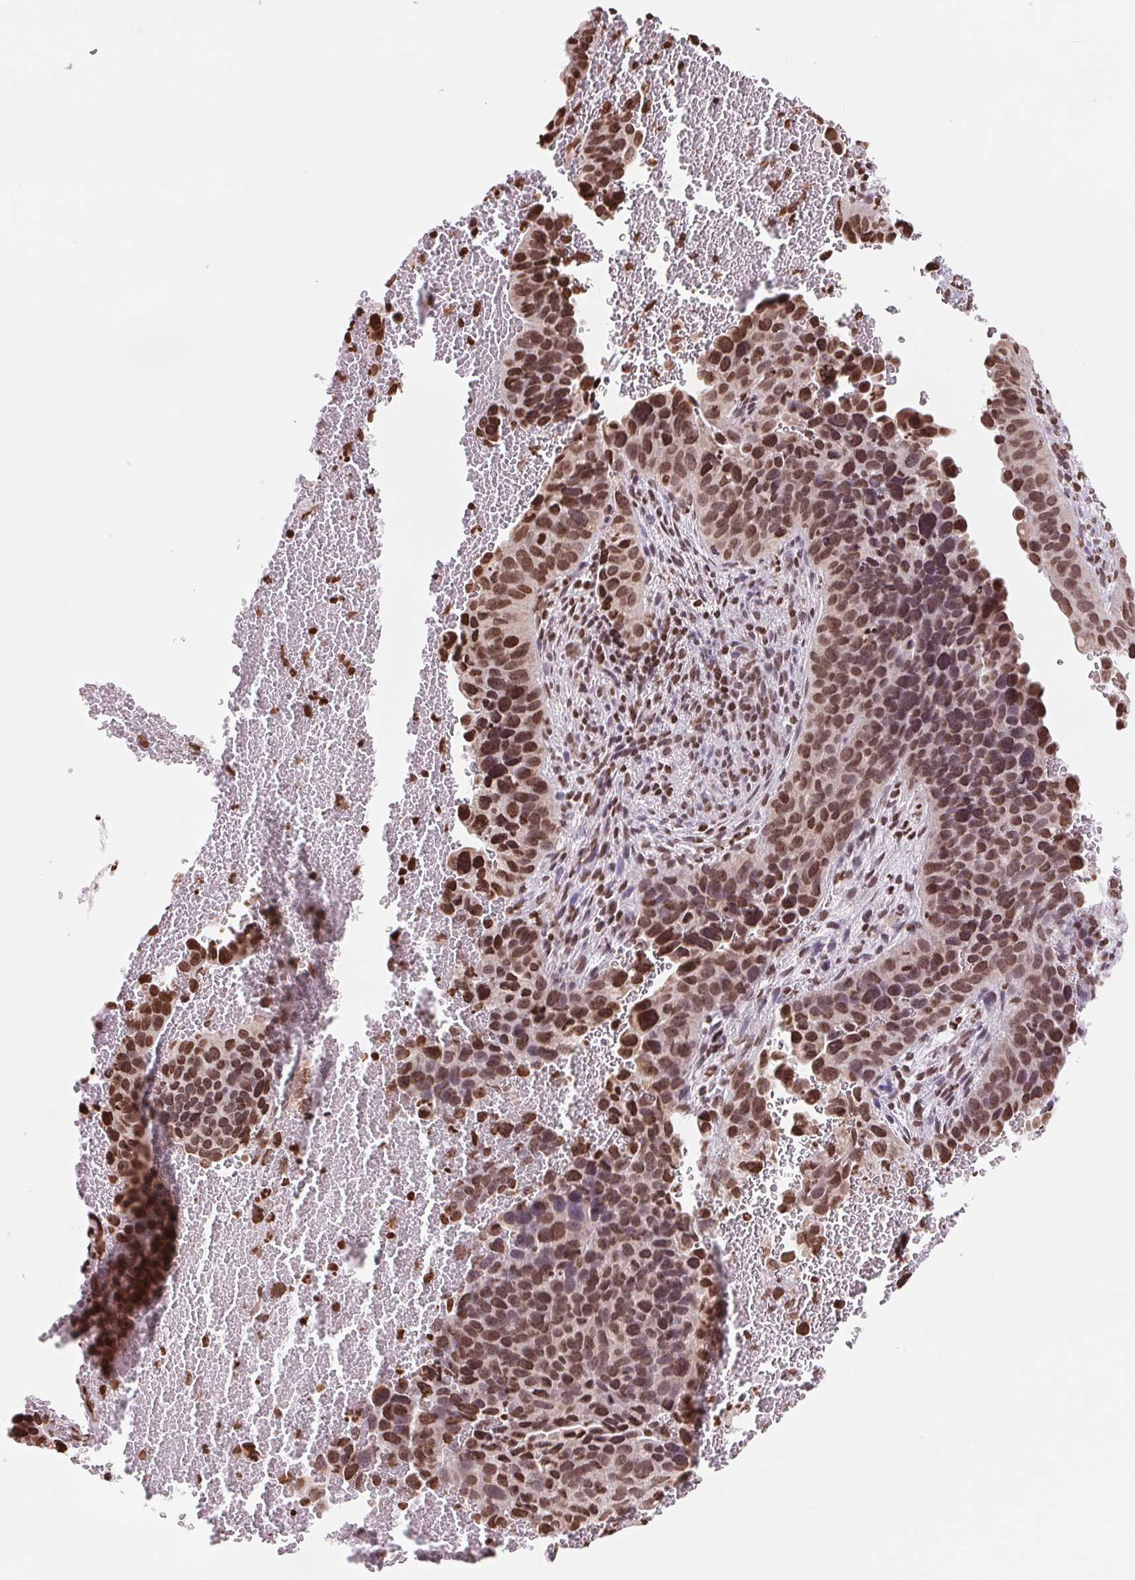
{"staining": {"intensity": "strong", "quantity": "25%-75%", "location": "nuclear"}, "tissue": "cervical cancer", "cell_type": "Tumor cells", "image_type": "cancer", "snomed": [{"axis": "morphology", "description": "Squamous cell carcinoma, NOS"}, {"axis": "topography", "description": "Cervix"}], "caption": "This image reveals cervical cancer stained with IHC to label a protein in brown. The nuclear of tumor cells show strong positivity for the protein. Nuclei are counter-stained blue.", "gene": "SMIM12", "patient": {"sex": "female", "age": 38}}